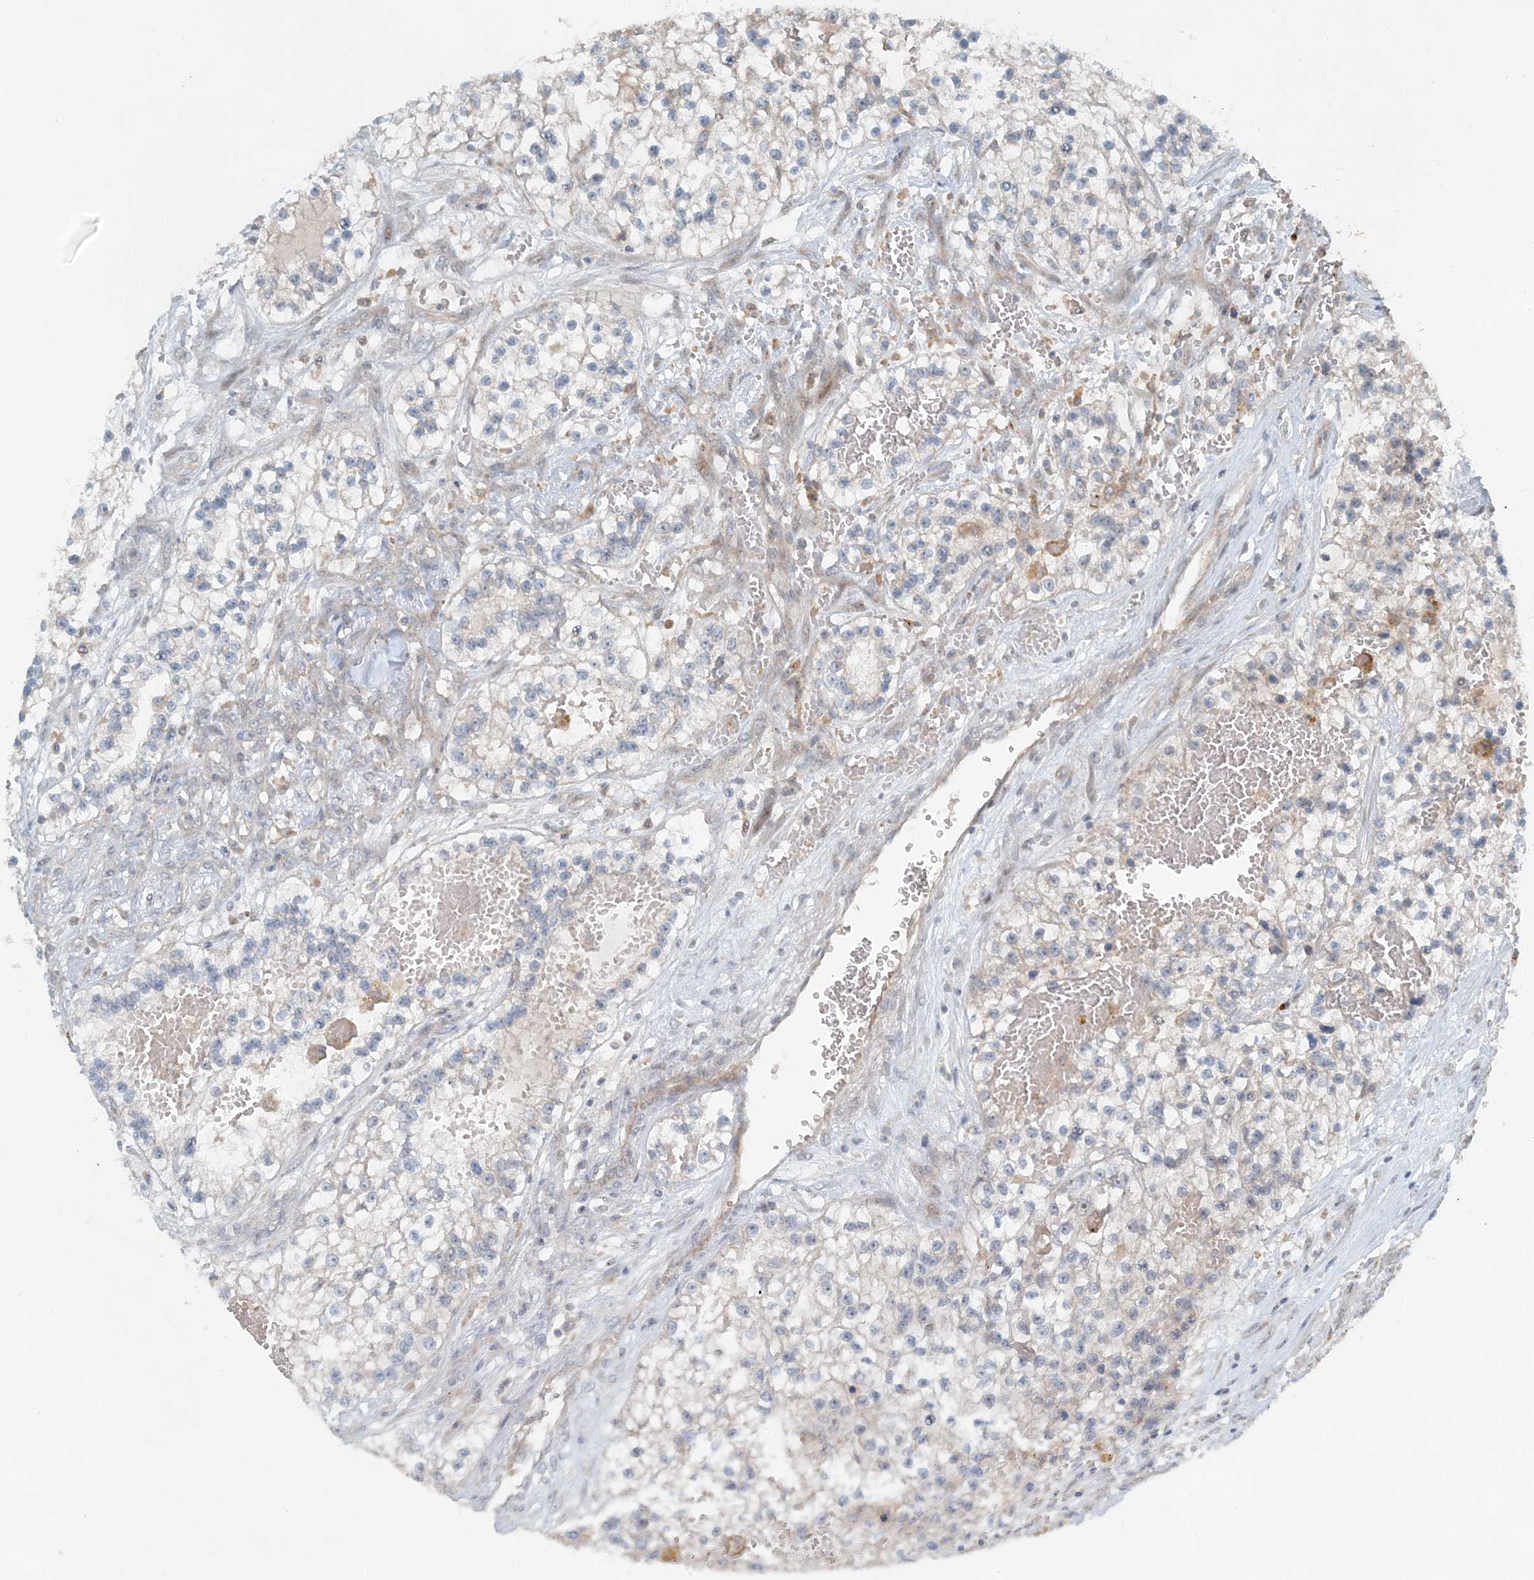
{"staining": {"intensity": "negative", "quantity": "none", "location": "none"}, "tissue": "renal cancer", "cell_type": "Tumor cells", "image_type": "cancer", "snomed": [{"axis": "morphology", "description": "Adenocarcinoma, NOS"}, {"axis": "topography", "description": "Kidney"}], "caption": "A micrograph of adenocarcinoma (renal) stained for a protein reveals no brown staining in tumor cells. (DAB immunohistochemistry visualized using brightfield microscopy, high magnification).", "gene": "MITD1", "patient": {"sex": "female", "age": 57}}